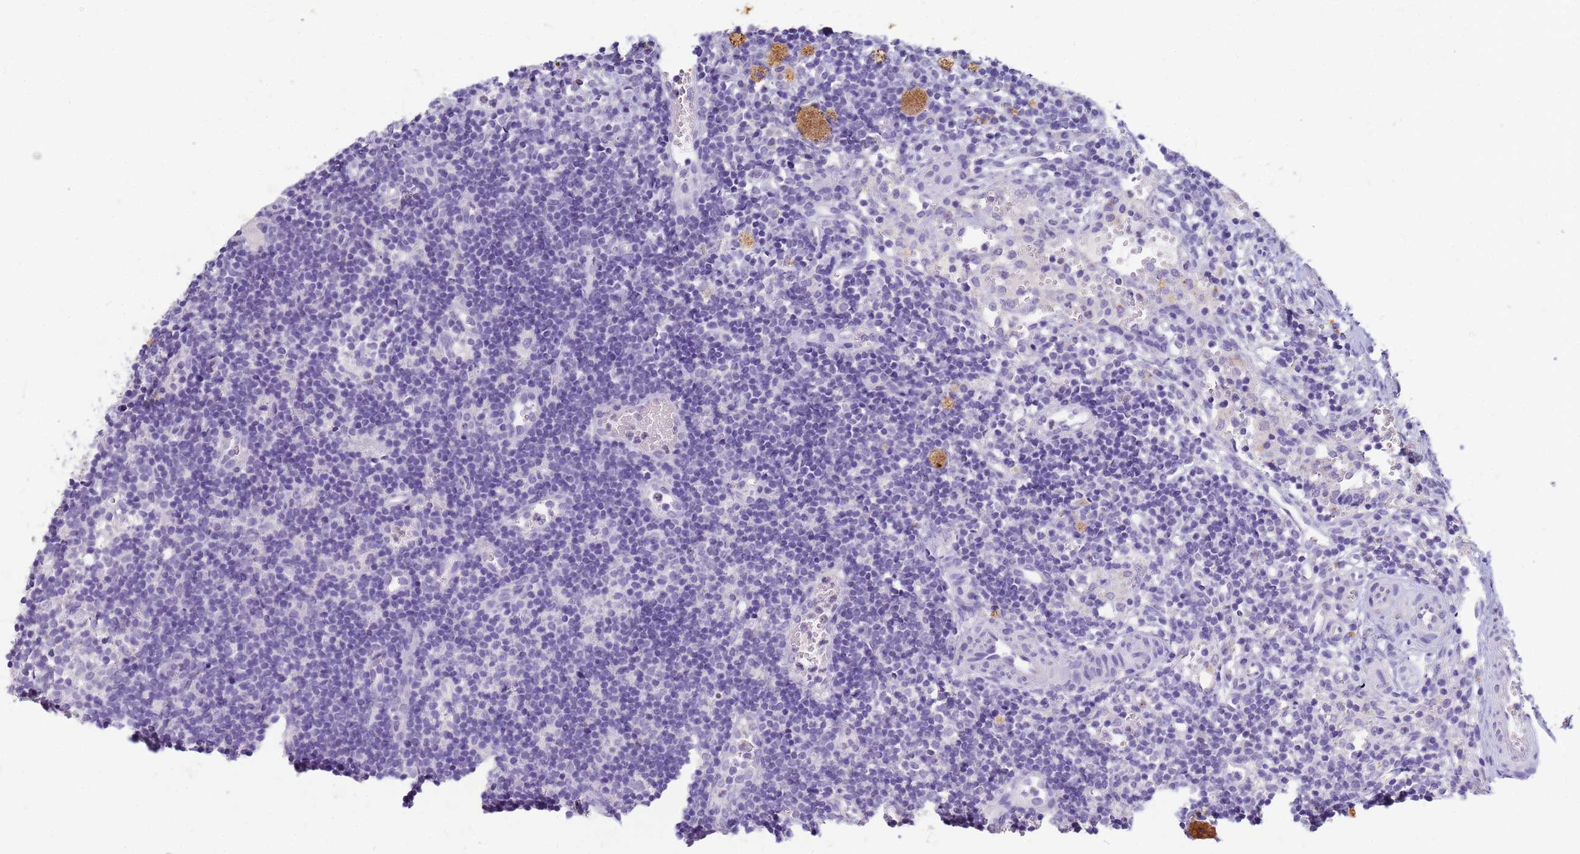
{"staining": {"intensity": "negative", "quantity": "none", "location": "none"}, "tissue": "lymph node", "cell_type": "Germinal center cells", "image_type": "normal", "snomed": [{"axis": "morphology", "description": "Normal tissue, NOS"}, {"axis": "topography", "description": "Lymph node"}], "caption": "DAB (3,3'-diaminobenzidine) immunohistochemical staining of benign human lymph node shows no significant positivity in germinal center cells. (Immunohistochemistry (ihc), brightfield microscopy, high magnification).", "gene": "B3GNT8", "patient": {"sex": "female", "age": 37}}